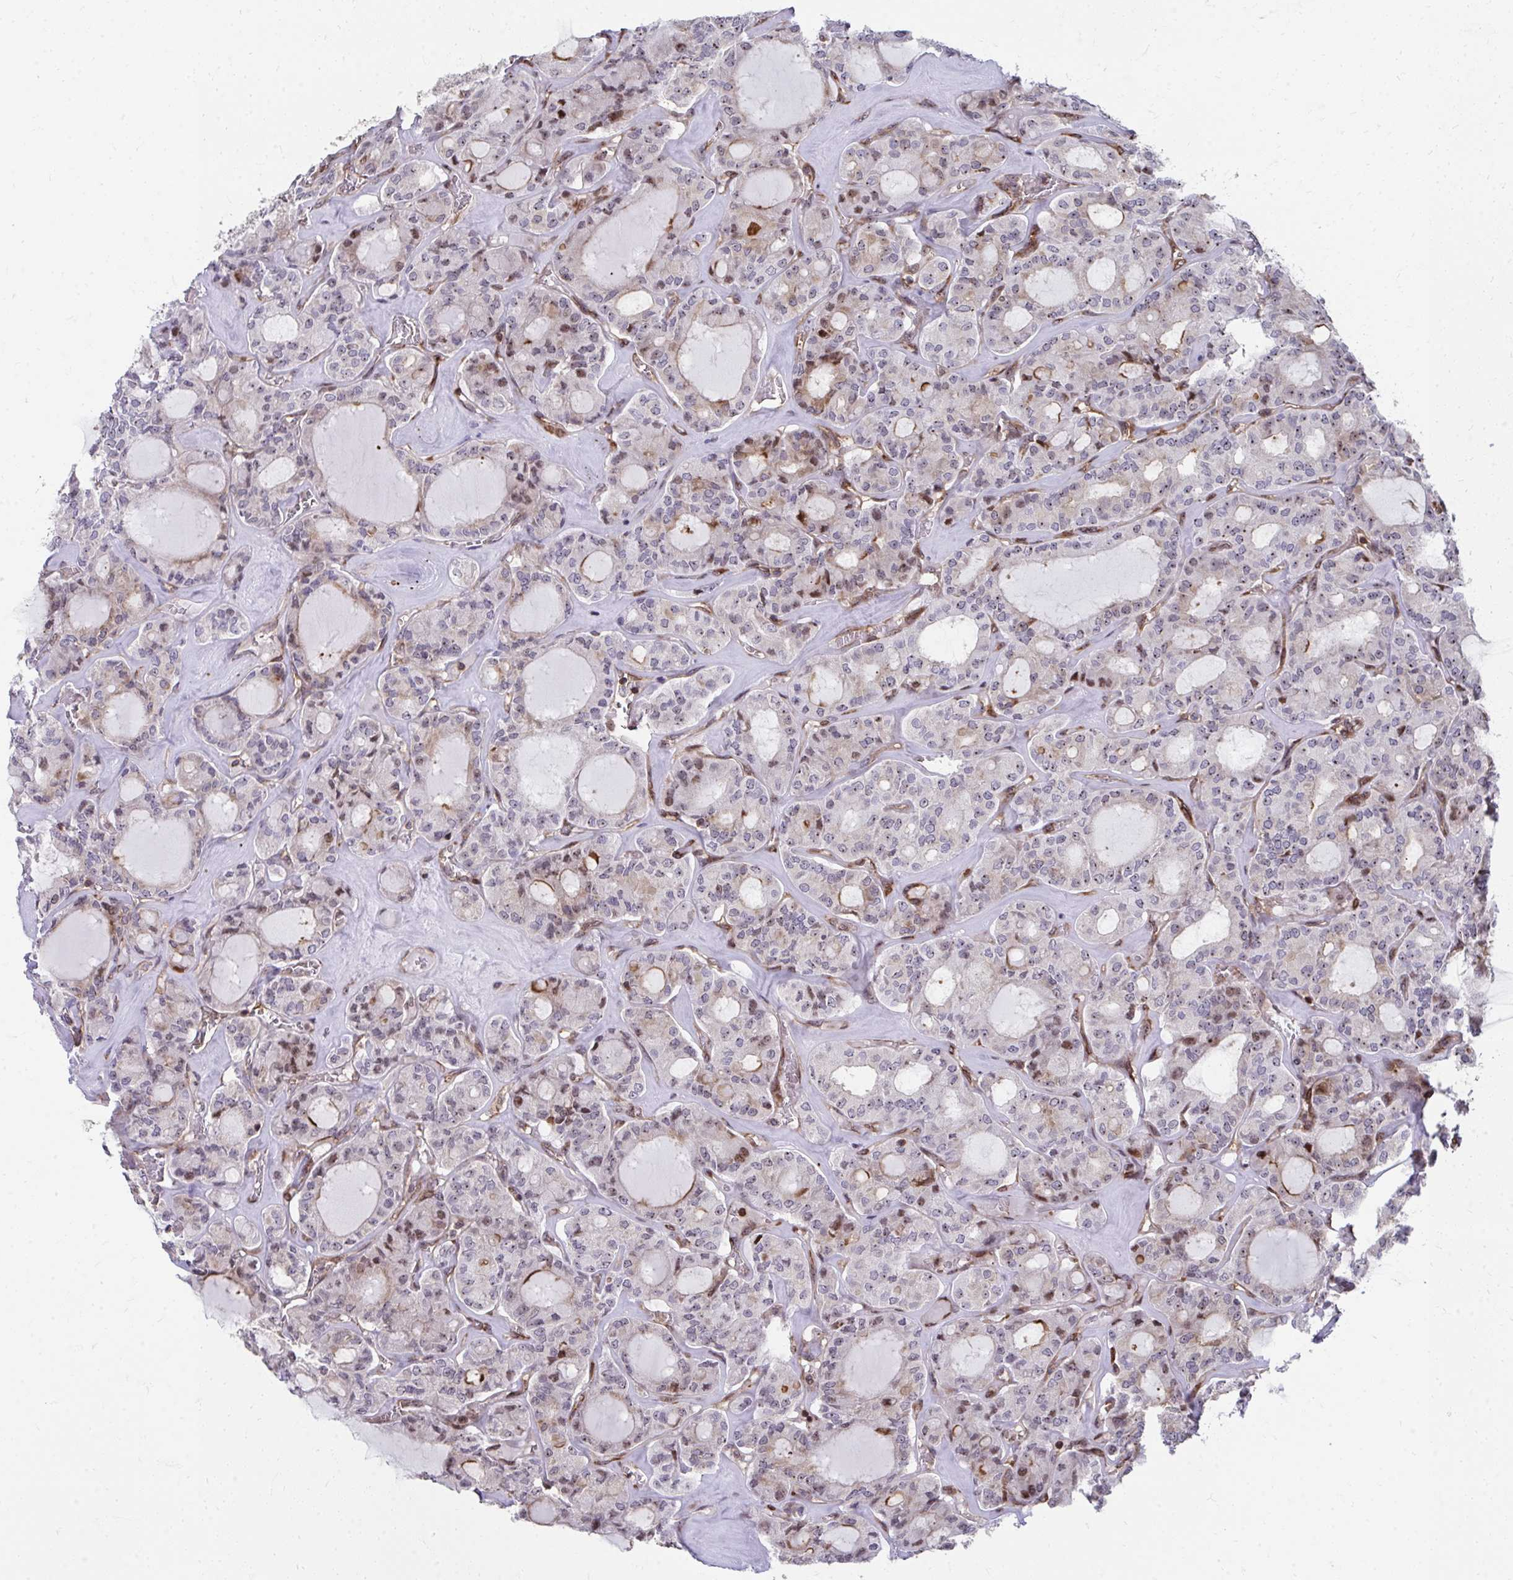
{"staining": {"intensity": "moderate", "quantity": "<25%", "location": "cytoplasmic/membranous,nuclear"}, "tissue": "thyroid cancer", "cell_type": "Tumor cells", "image_type": "cancer", "snomed": [{"axis": "morphology", "description": "Papillary adenocarcinoma, NOS"}, {"axis": "topography", "description": "Thyroid gland"}], "caption": "This is a histology image of immunohistochemistry (IHC) staining of thyroid papillary adenocarcinoma, which shows moderate staining in the cytoplasmic/membranous and nuclear of tumor cells.", "gene": "FOXN3", "patient": {"sex": "male", "age": 87}}